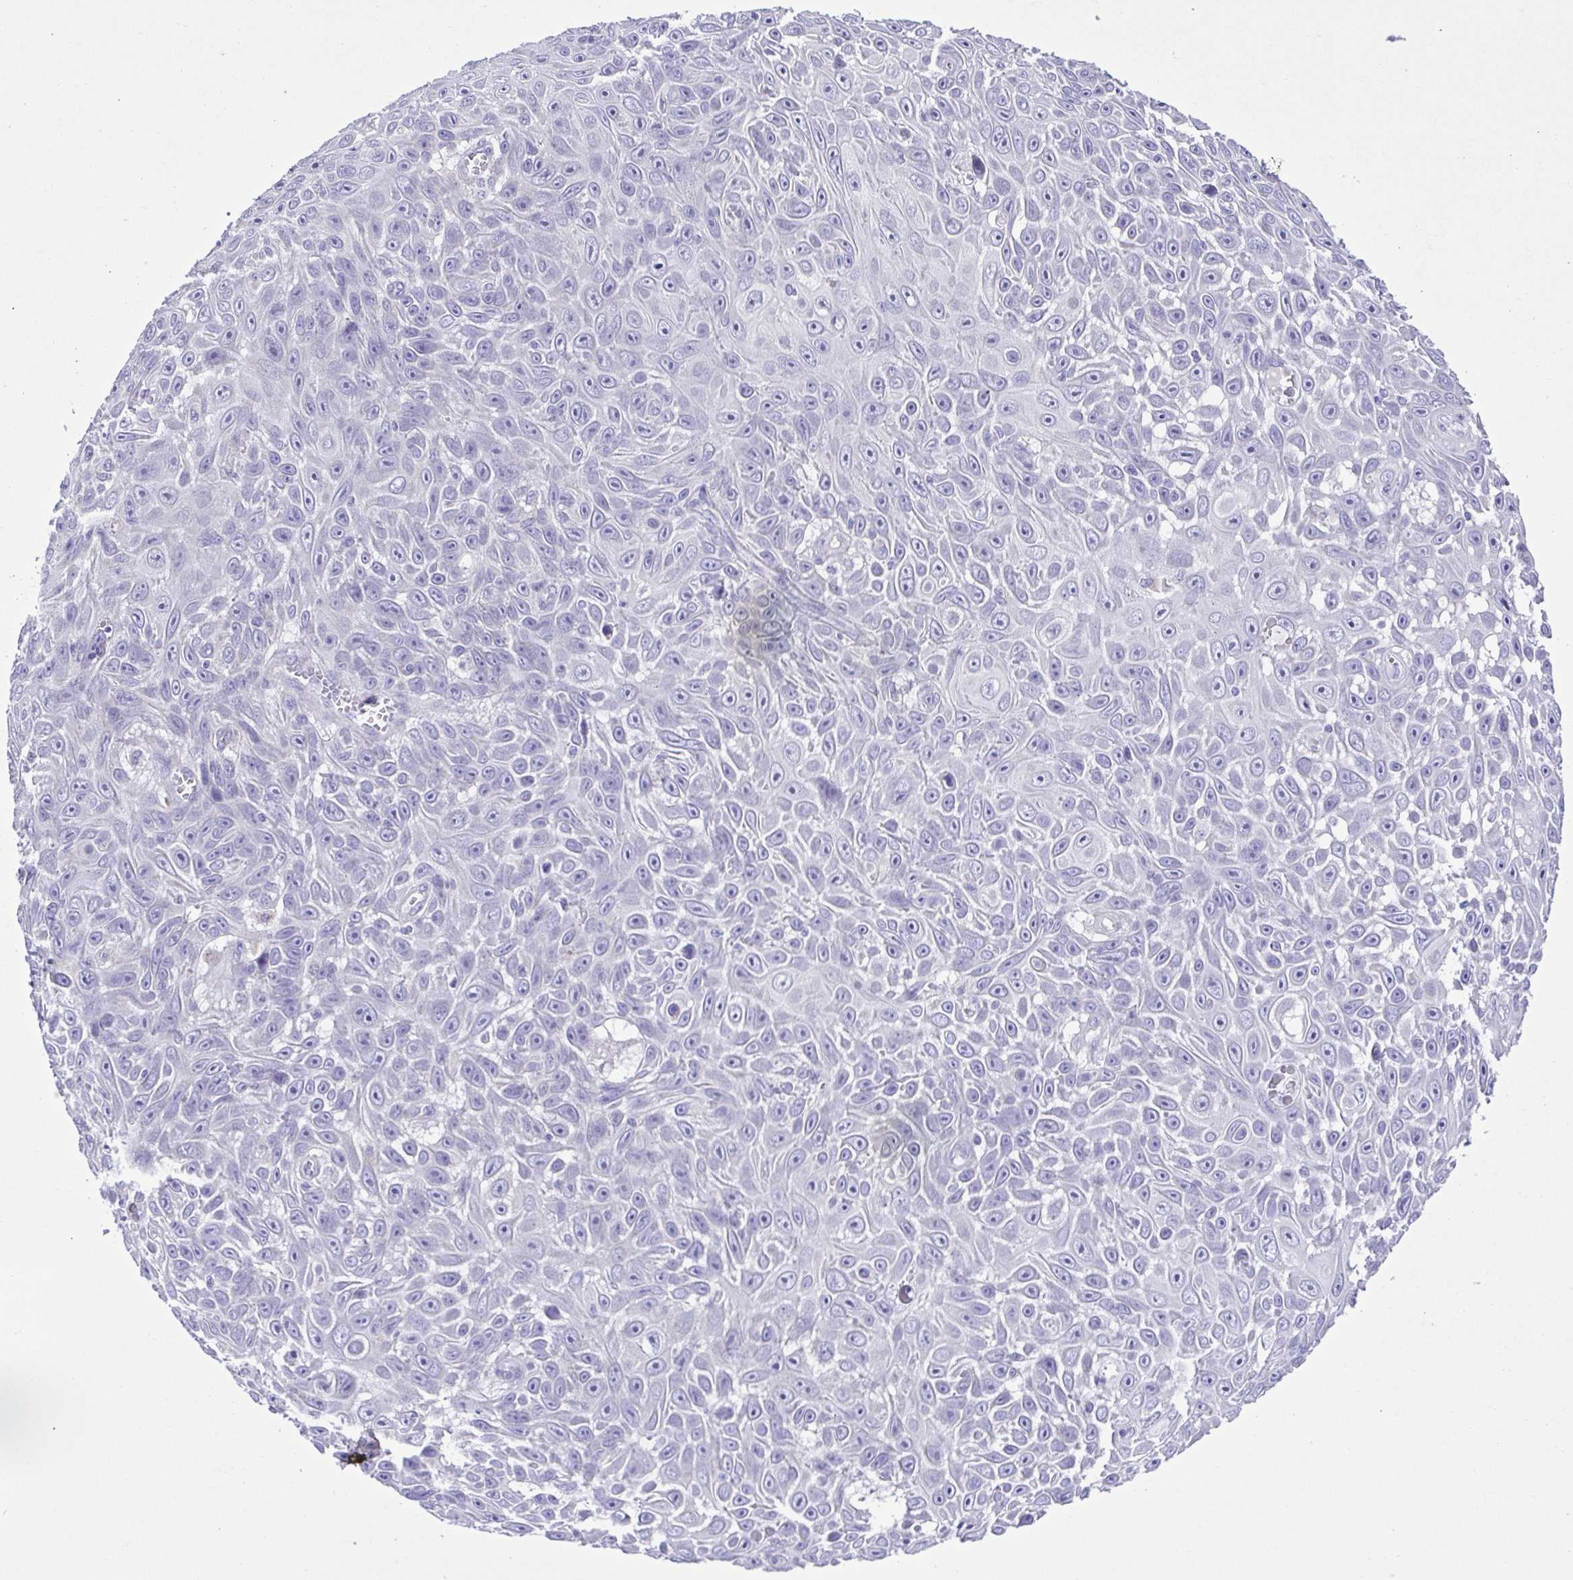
{"staining": {"intensity": "negative", "quantity": "none", "location": "none"}, "tissue": "skin cancer", "cell_type": "Tumor cells", "image_type": "cancer", "snomed": [{"axis": "morphology", "description": "Squamous cell carcinoma, NOS"}, {"axis": "topography", "description": "Skin"}], "caption": "Squamous cell carcinoma (skin) was stained to show a protein in brown. There is no significant positivity in tumor cells.", "gene": "CD72", "patient": {"sex": "male", "age": 82}}